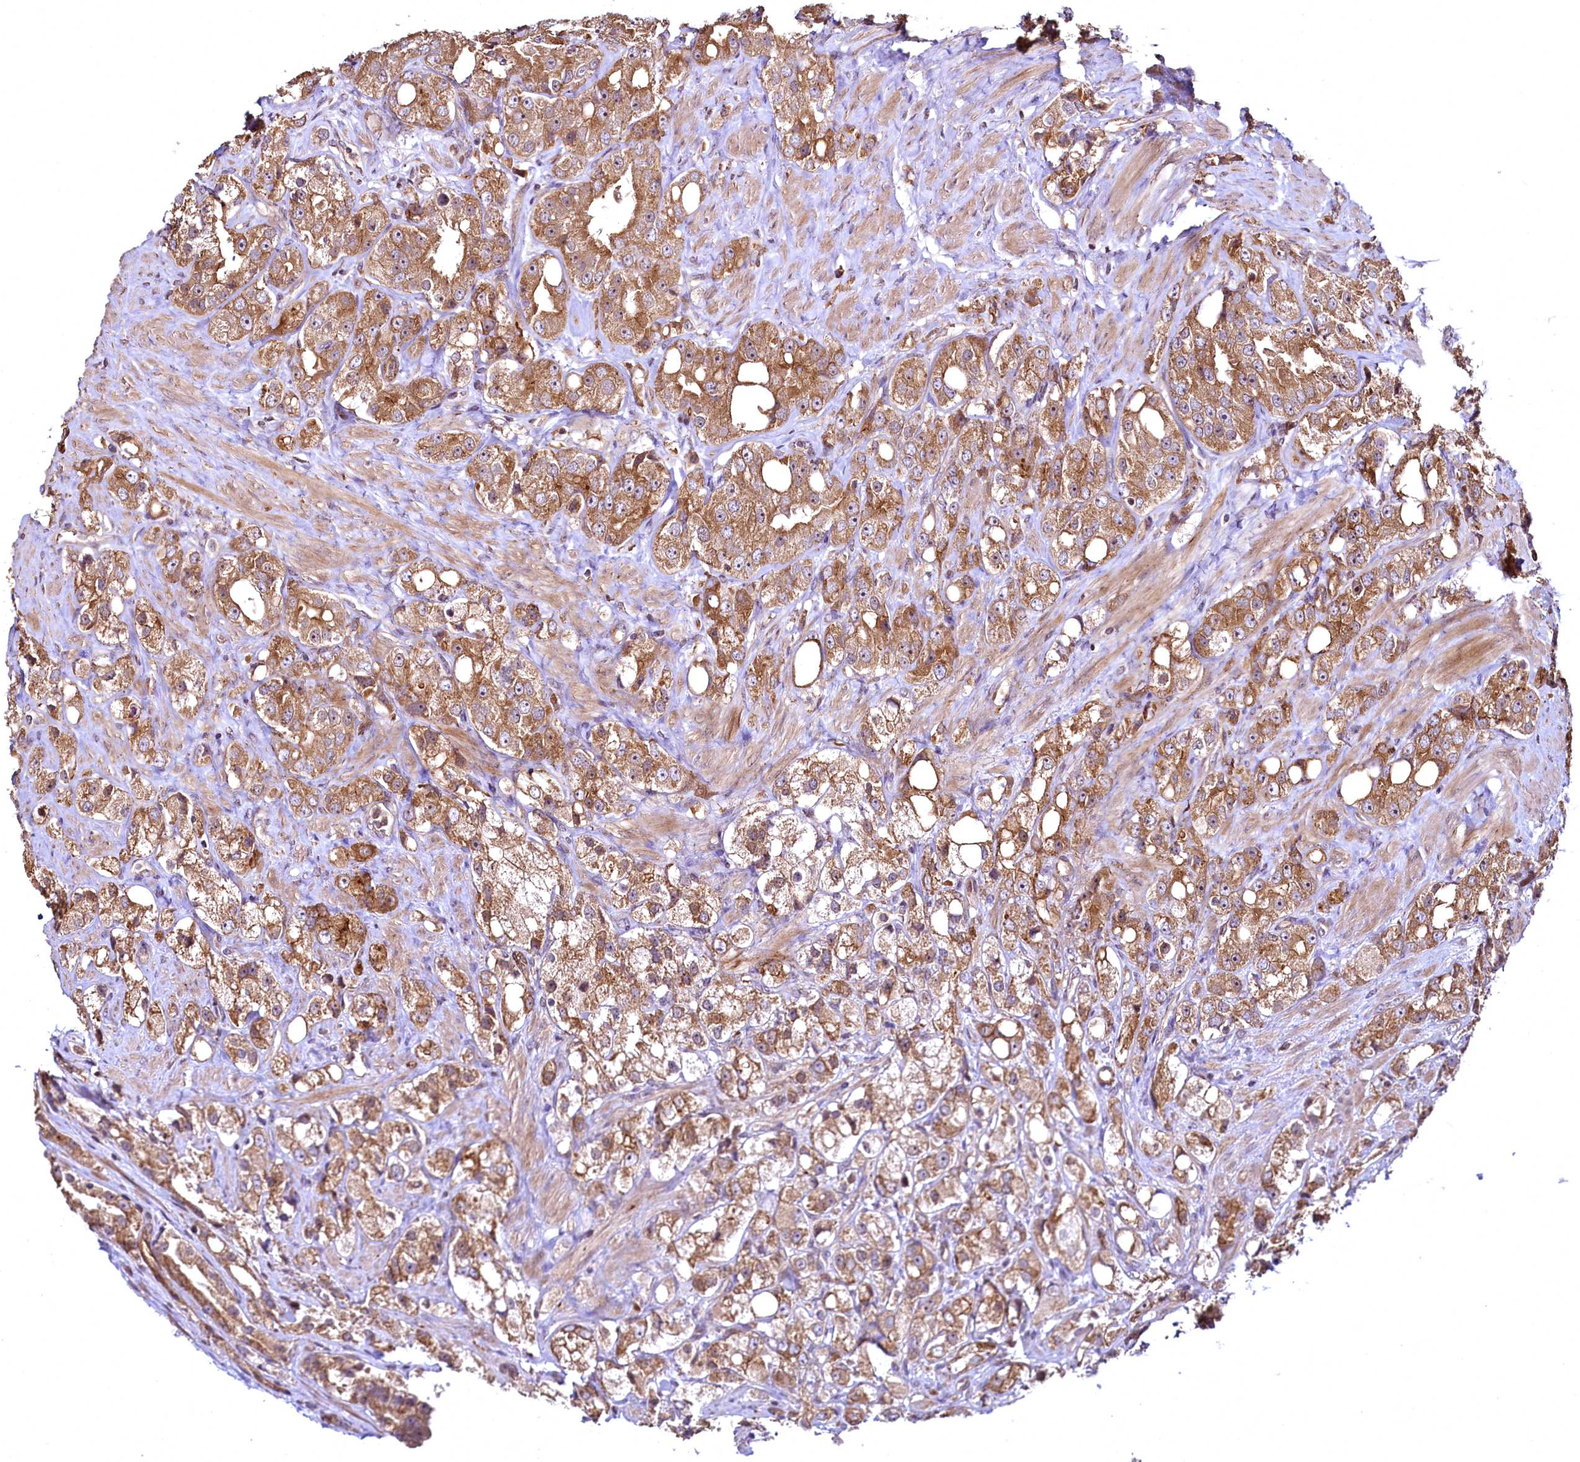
{"staining": {"intensity": "moderate", "quantity": ">75%", "location": "cytoplasmic/membranous"}, "tissue": "prostate cancer", "cell_type": "Tumor cells", "image_type": "cancer", "snomed": [{"axis": "morphology", "description": "Adenocarcinoma, NOS"}, {"axis": "topography", "description": "Prostate"}], "caption": "The image exhibits immunohistochemical staining of prostate cancer (adenocarcinoma). There is moderate cytoplasmic/membranous staining is appreciated in about >75% of tumor cells. (Brightfield microscopy of DAB IHC at high magnification).", "gene": "TBCEL", "patient": {"sex": "male", "age": 79}}